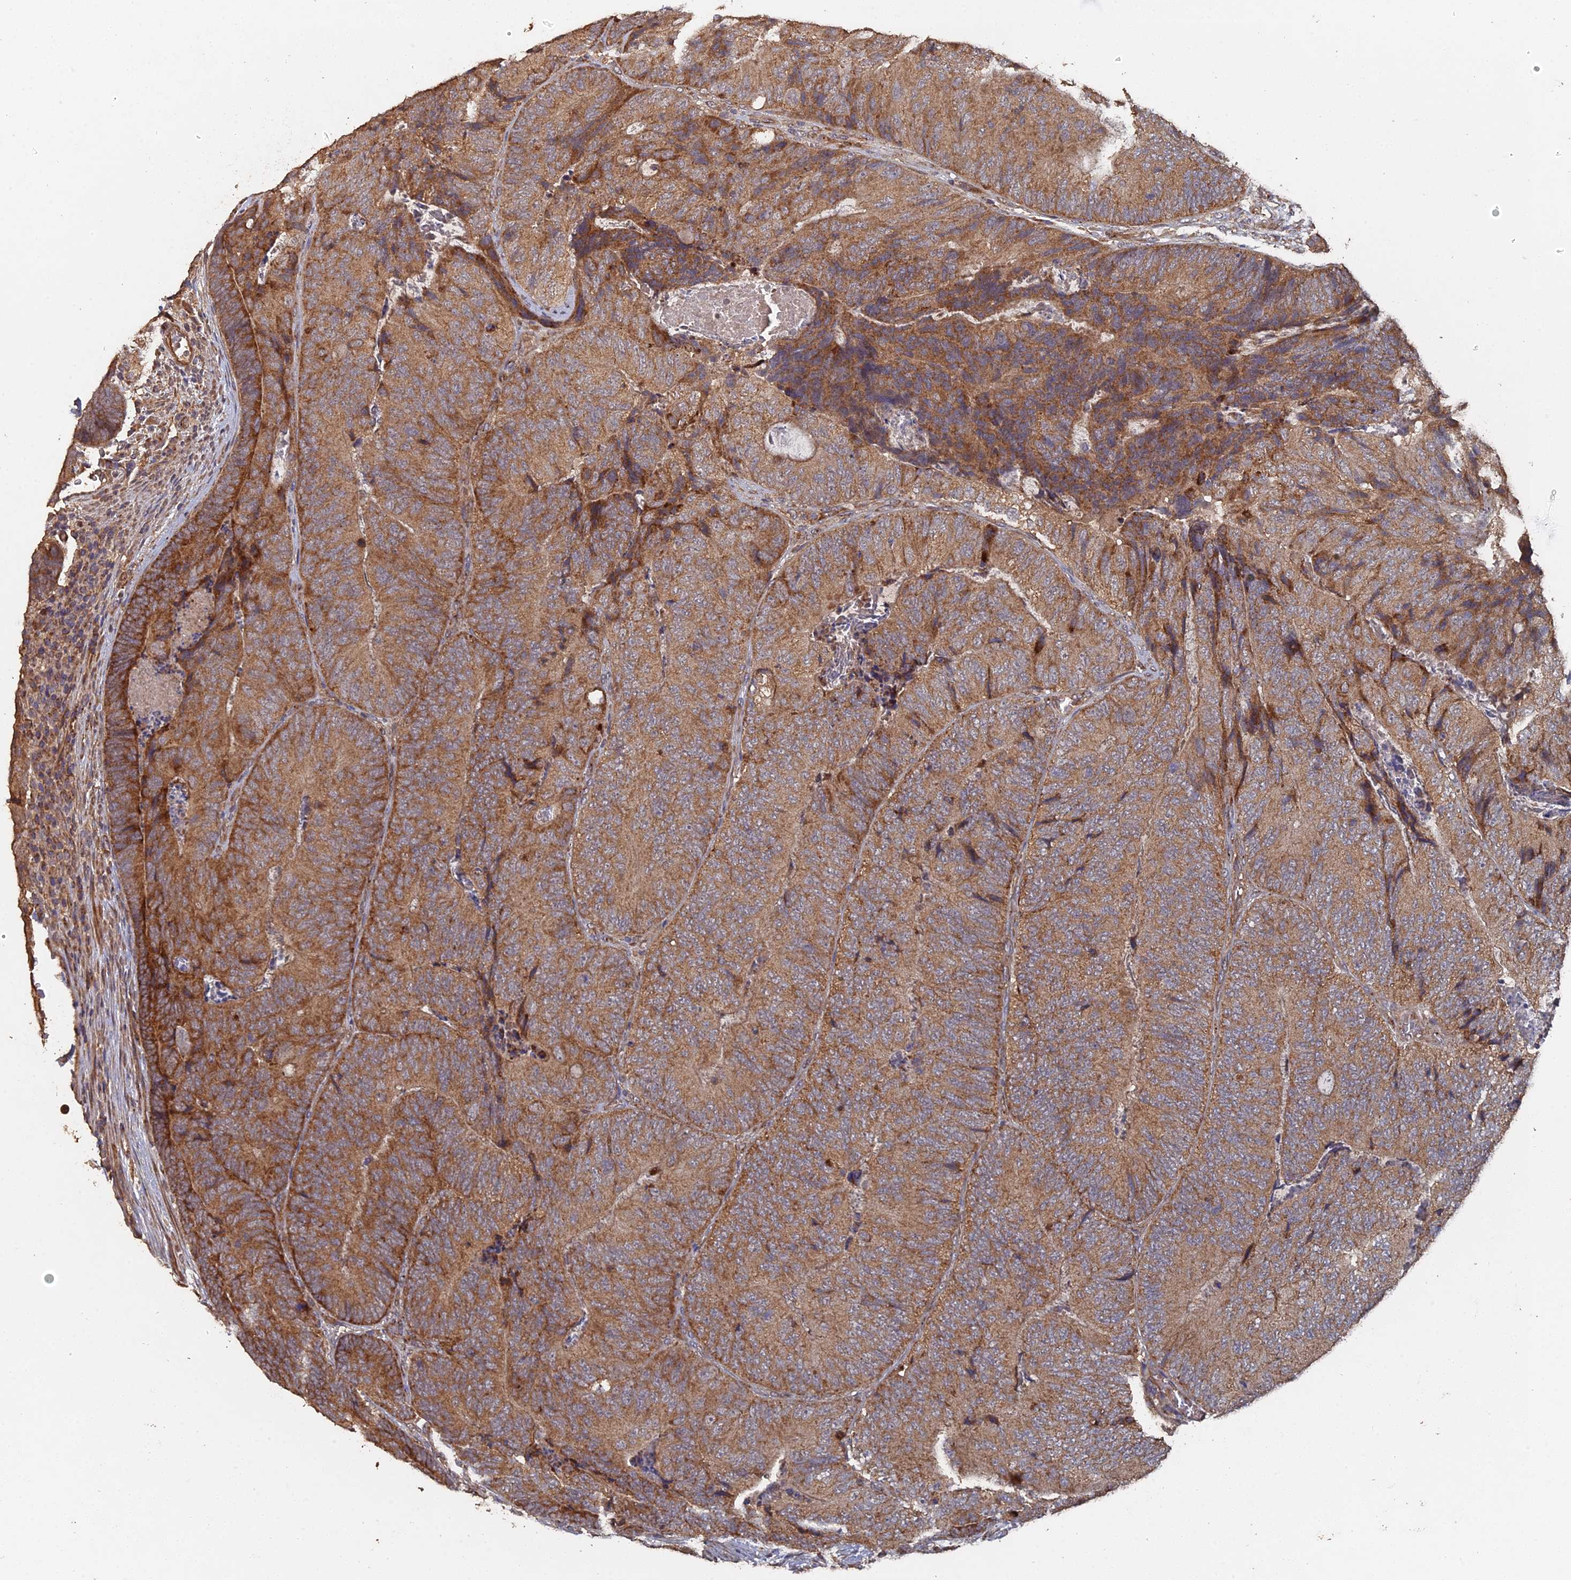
{"staining": {"intensity": "strong", "quantity": ">75%", "location": "cytoplasmic/membranous"}, "tissue": "colorectal cancer", "cell_type": "Tumor cells", "image_type": "cancer", "snomed": [{"axis": "morphology", "description": "Adenocarcinoma, NOS"}, {"axis": "topography", "description": "Colon"}], "caption": "High-magnification brightfield microscopy of colorectal cancer (adenocarcinoma) stained with DAB (3,3'-diaminobenzidine) (brown) and counterstained with hematoxylin (blue). tumor cells exhibit strong cytoplasmic/membranous staining is present in approximately>75% of cells.", "gene": "SPANXN4", "patient": {"sex": "female", "age": 67}}